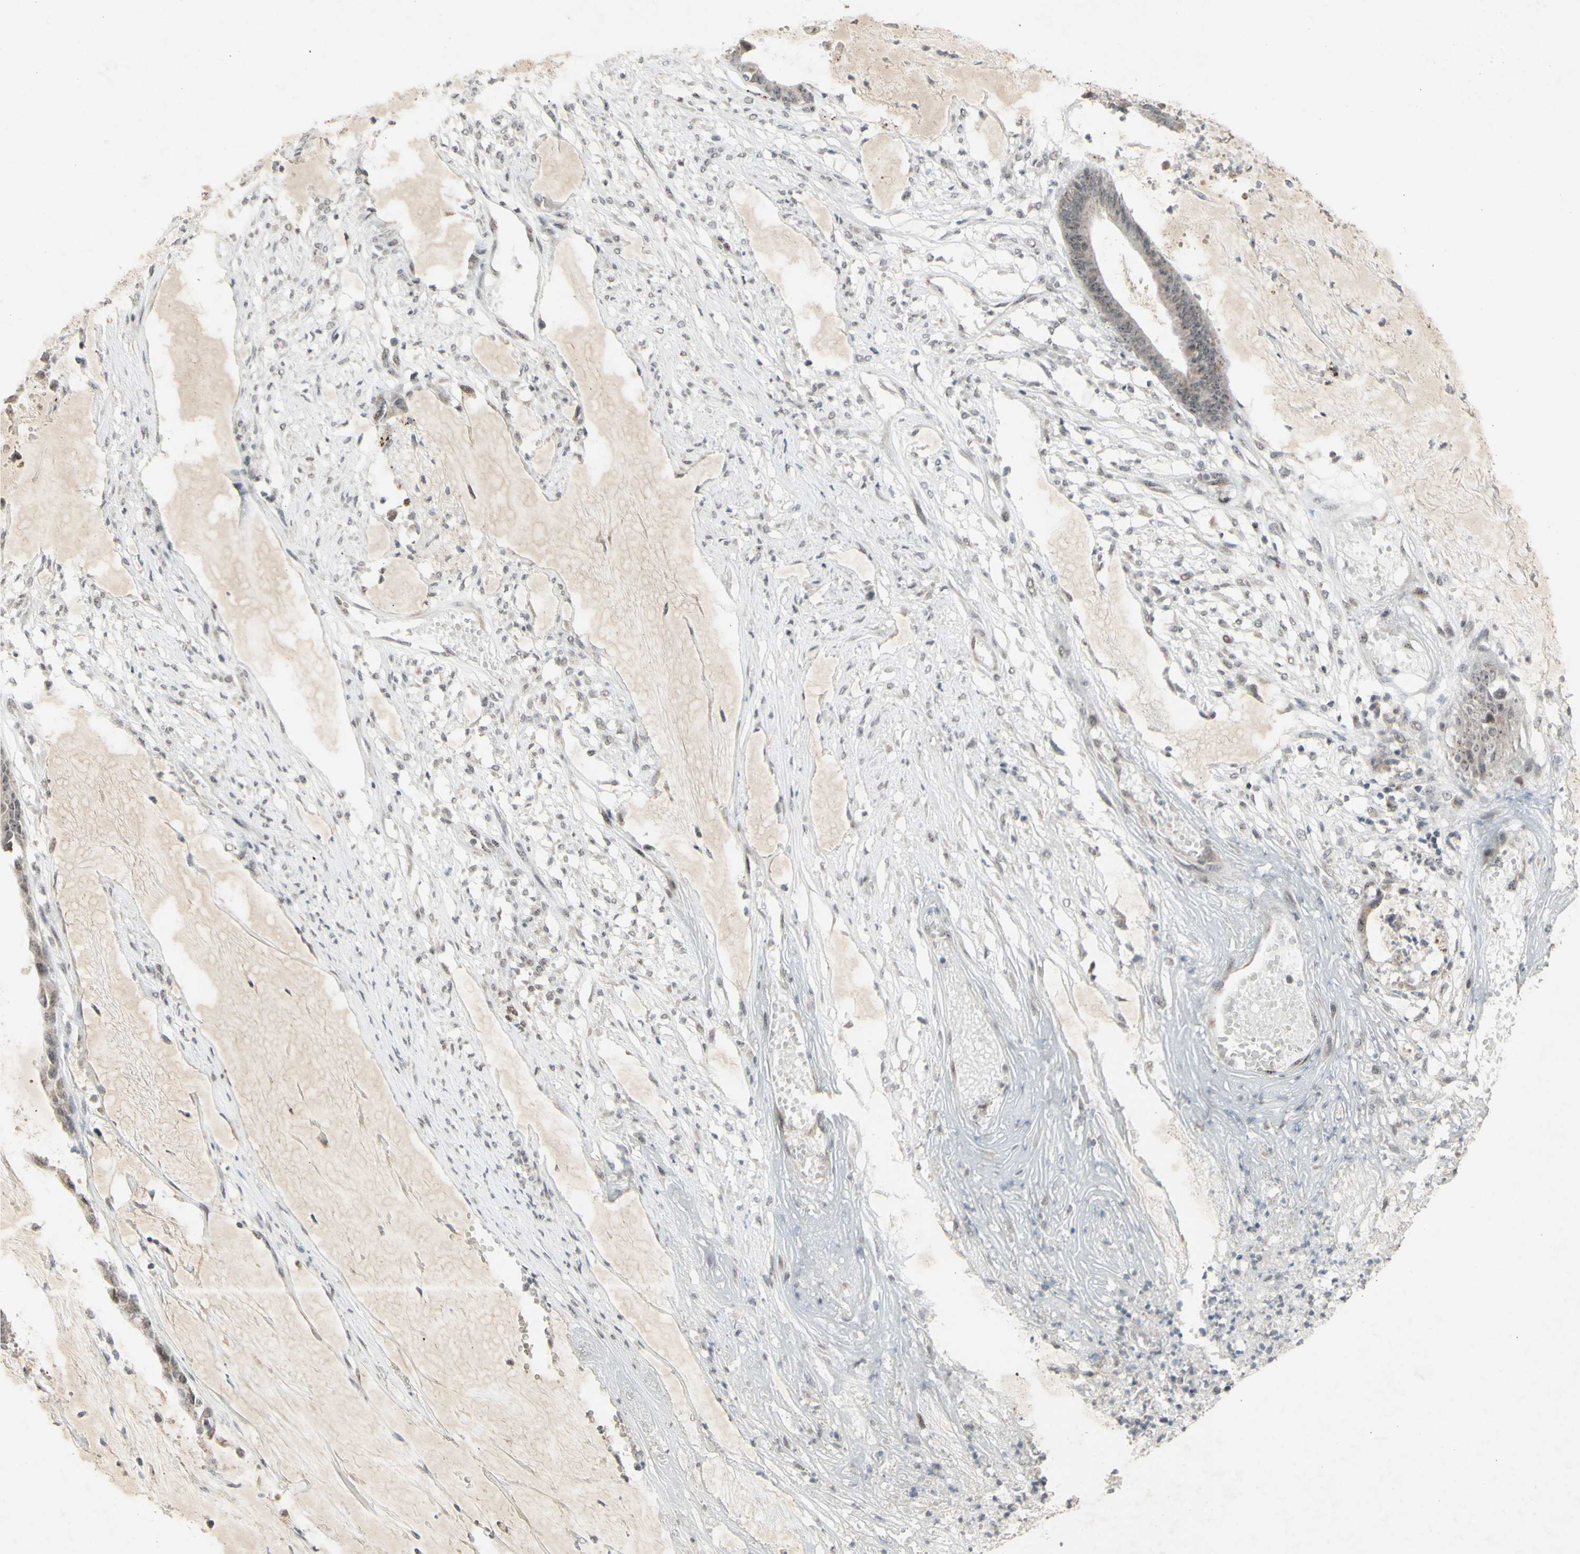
{"staining": {"intensity": "weak", "quantity": ">75%", "location": "cytoplasmic/membranous"}, "tissue": "colorectal cancer", "cell_type": "Tumor cells", "image_type": "cancer", "snomed": [{"axis": "morphology", "description": "Adenocarcinoma, NOS"}, {"axis": "topography", "description": "Rectum"}], "caption": "Tumor cells show low levels of weak cytoplasmic/membranous staining in approximately >75% of cells in colorectal cancer (adenocarcinoma).", "gene": "CENPB", "patient": {"sex": "female", "age": 66}}